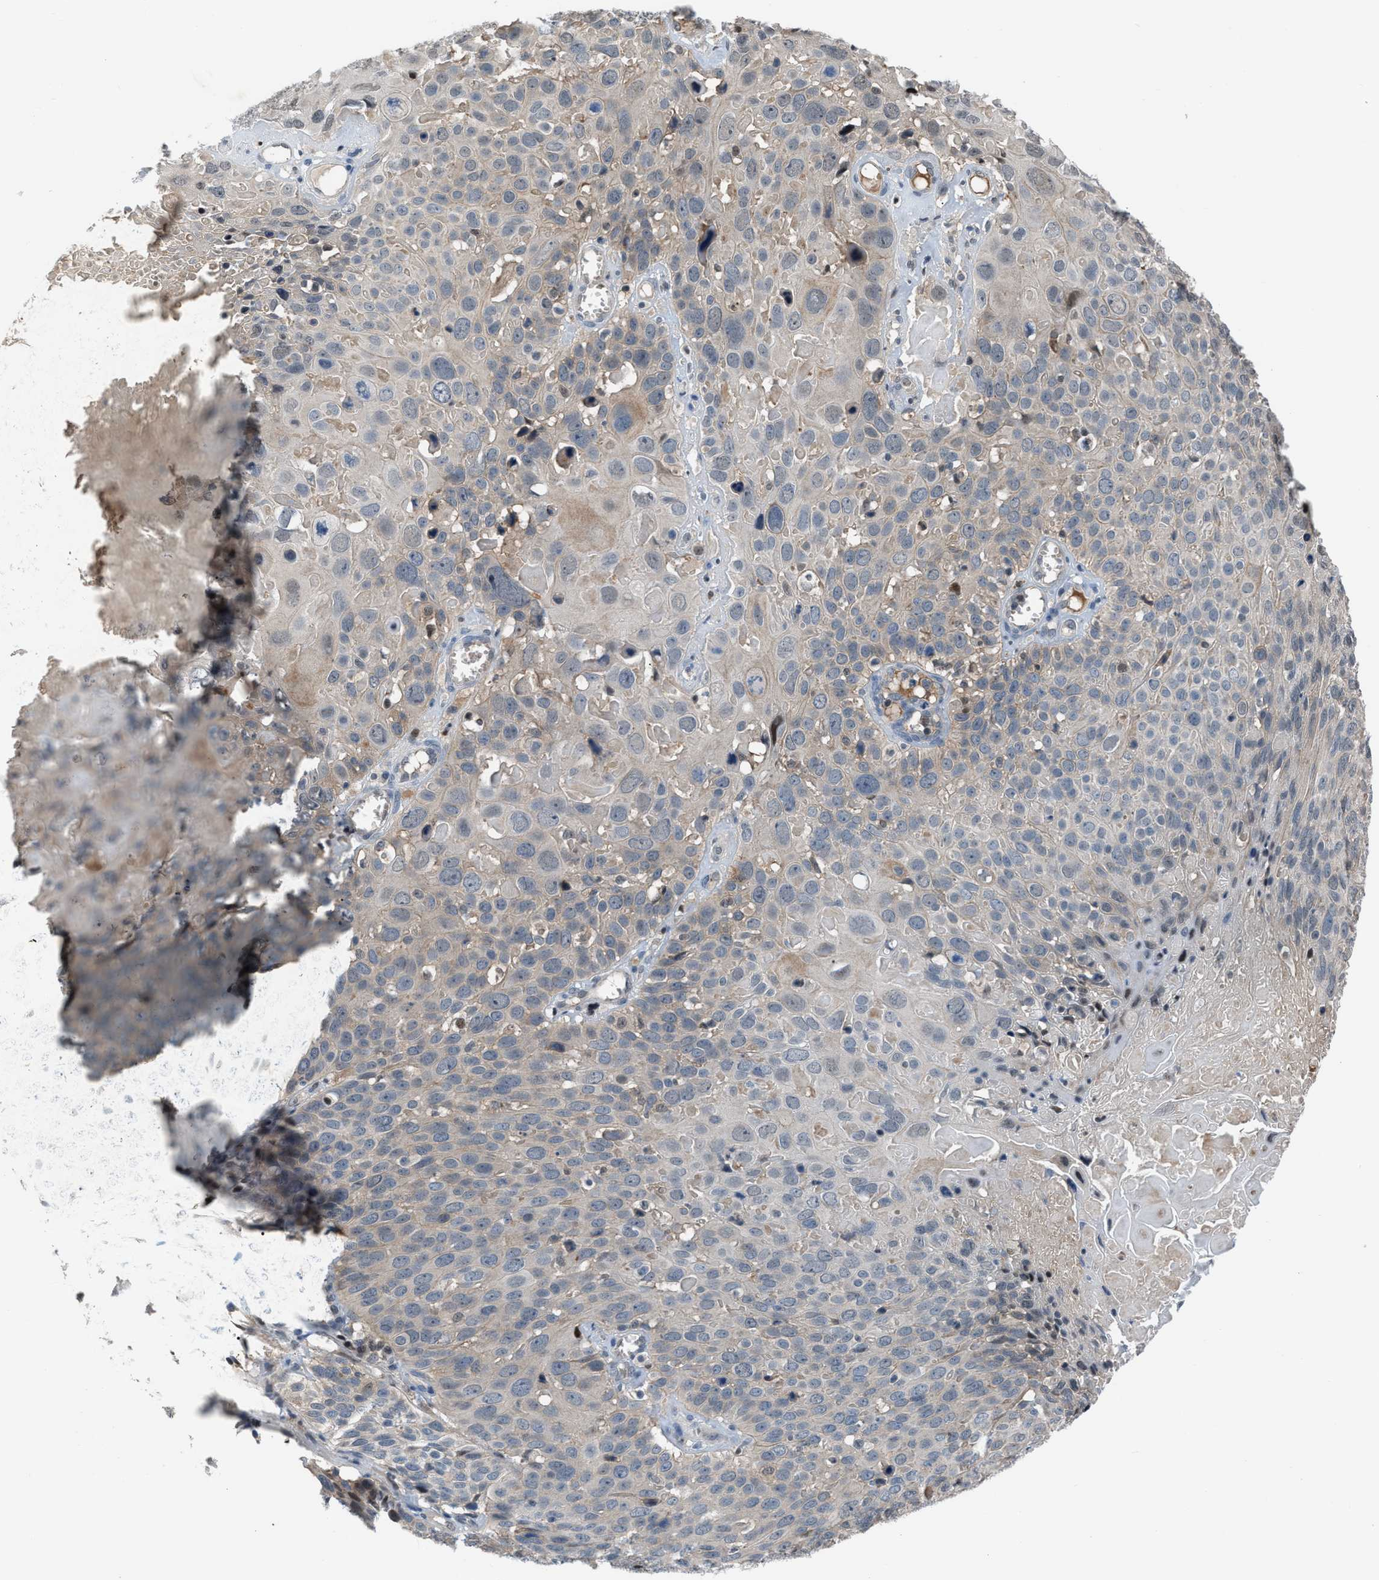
{"staining": {"intensity": "weak", "quantity": "<25%", "location": "cytoplasmic/membranous"}, "tissue": "cervical cancer", "cell_type": "Tumor cells", "image_type": "cancer", "snomed": [{"axis": "morphology", "description": "Squamous cell carcinoma, NOS"}, {"axis": "topography", "description": "Cervix"}], "caption": "Immunohistochemistry (IHC) image of neoplastic tissue: human squamous cell carcinoma (cervical) stained with DAB demonstrates no significant protein positivity in tumor cells.", "gene": "RFFL", "patient": {"sex": "female", "age": 74}}